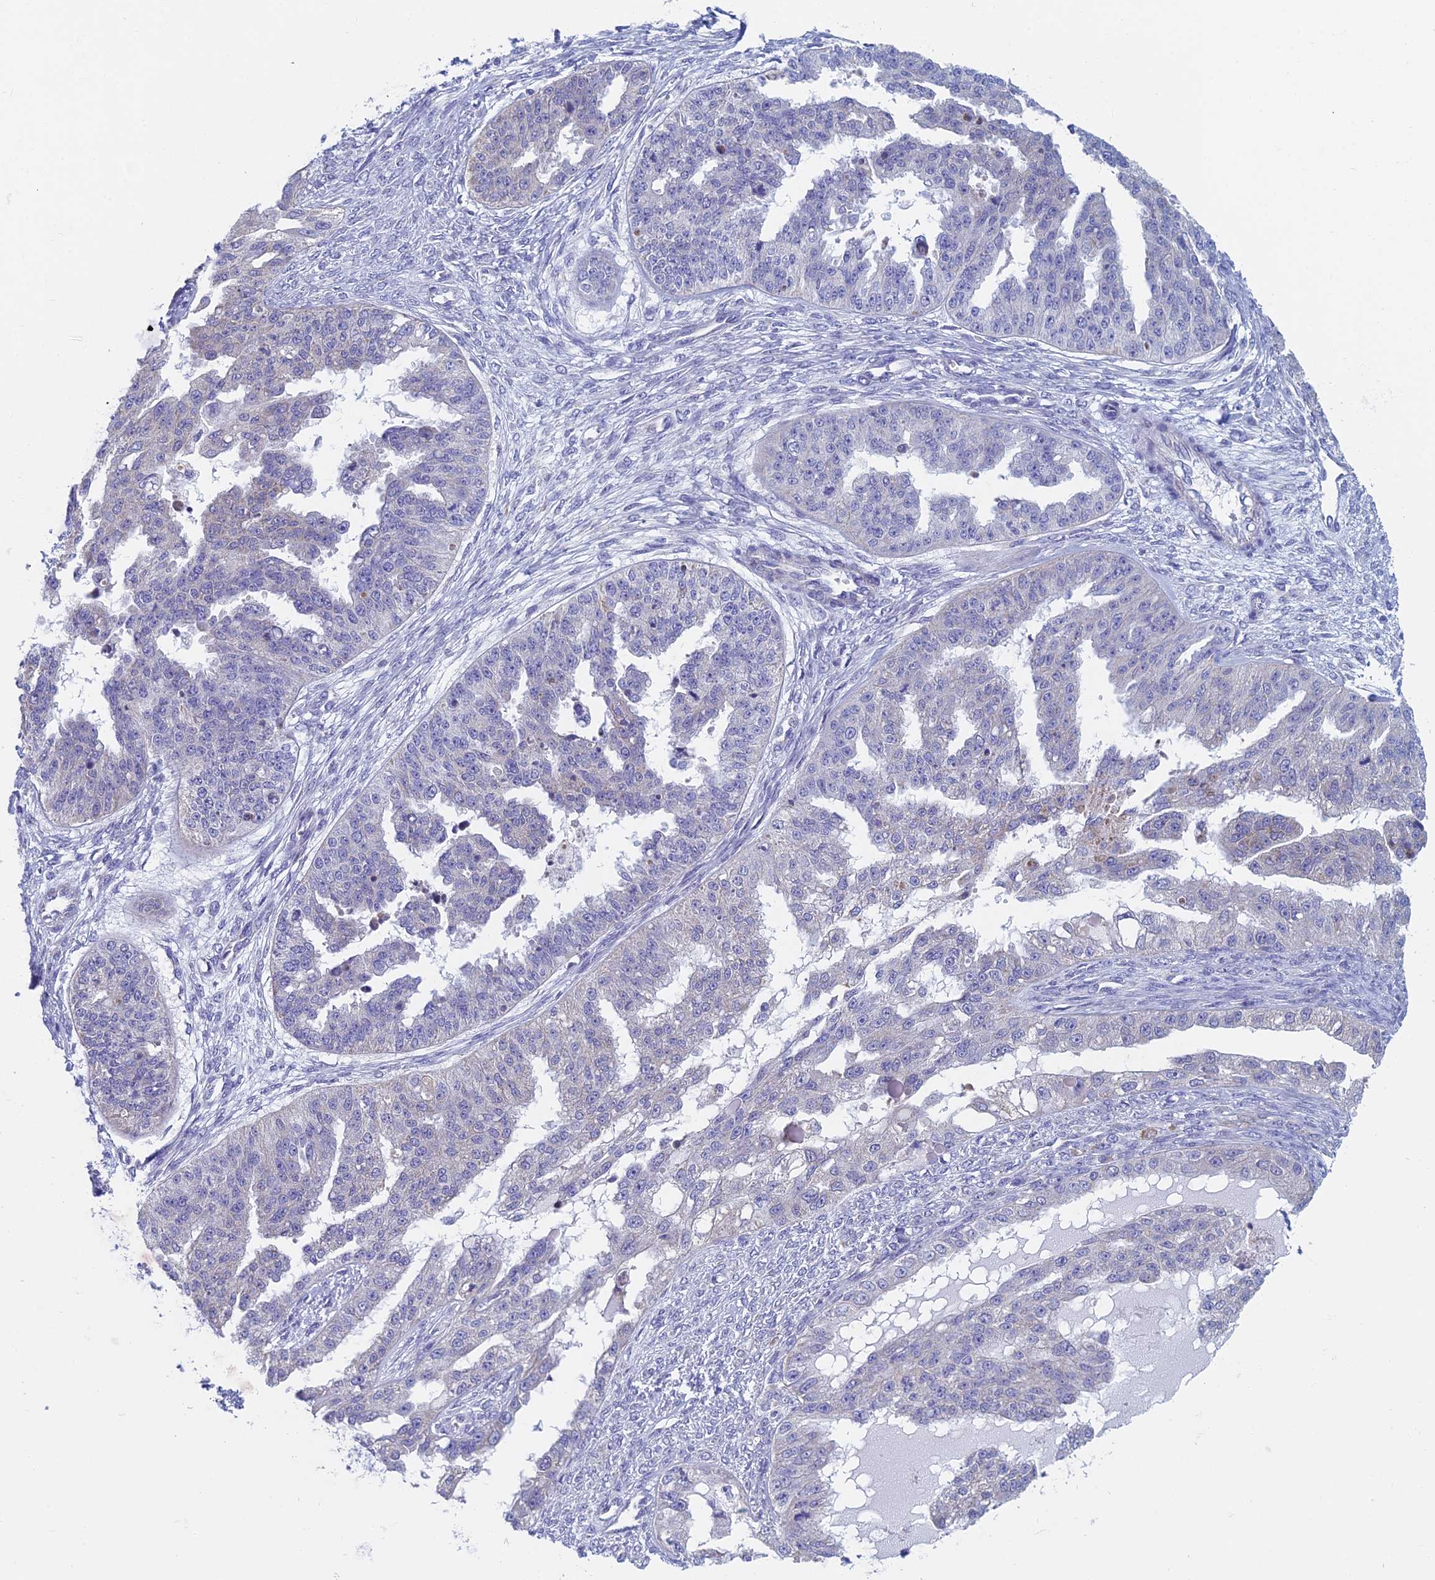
{"staining": {"intensity": "negative", "quantity": "none", "location": "none"}, "tissue": "ovarian cancer", "cell_type": "Tumor cells", "image_type": "cancer", "snomed": [{"axis": "morphology", "description": "Cystadenocarcinoma, serous, NOS"}, {"axis": "topography", "description": "Ovary"}], "caption": "Micrograph shows no significant protein staining in tumor cells of ovarian cancer (serous cystadenocarcinoma).", "gene": "ACSM1", "patient": {"sex": "female", "age": 58}}